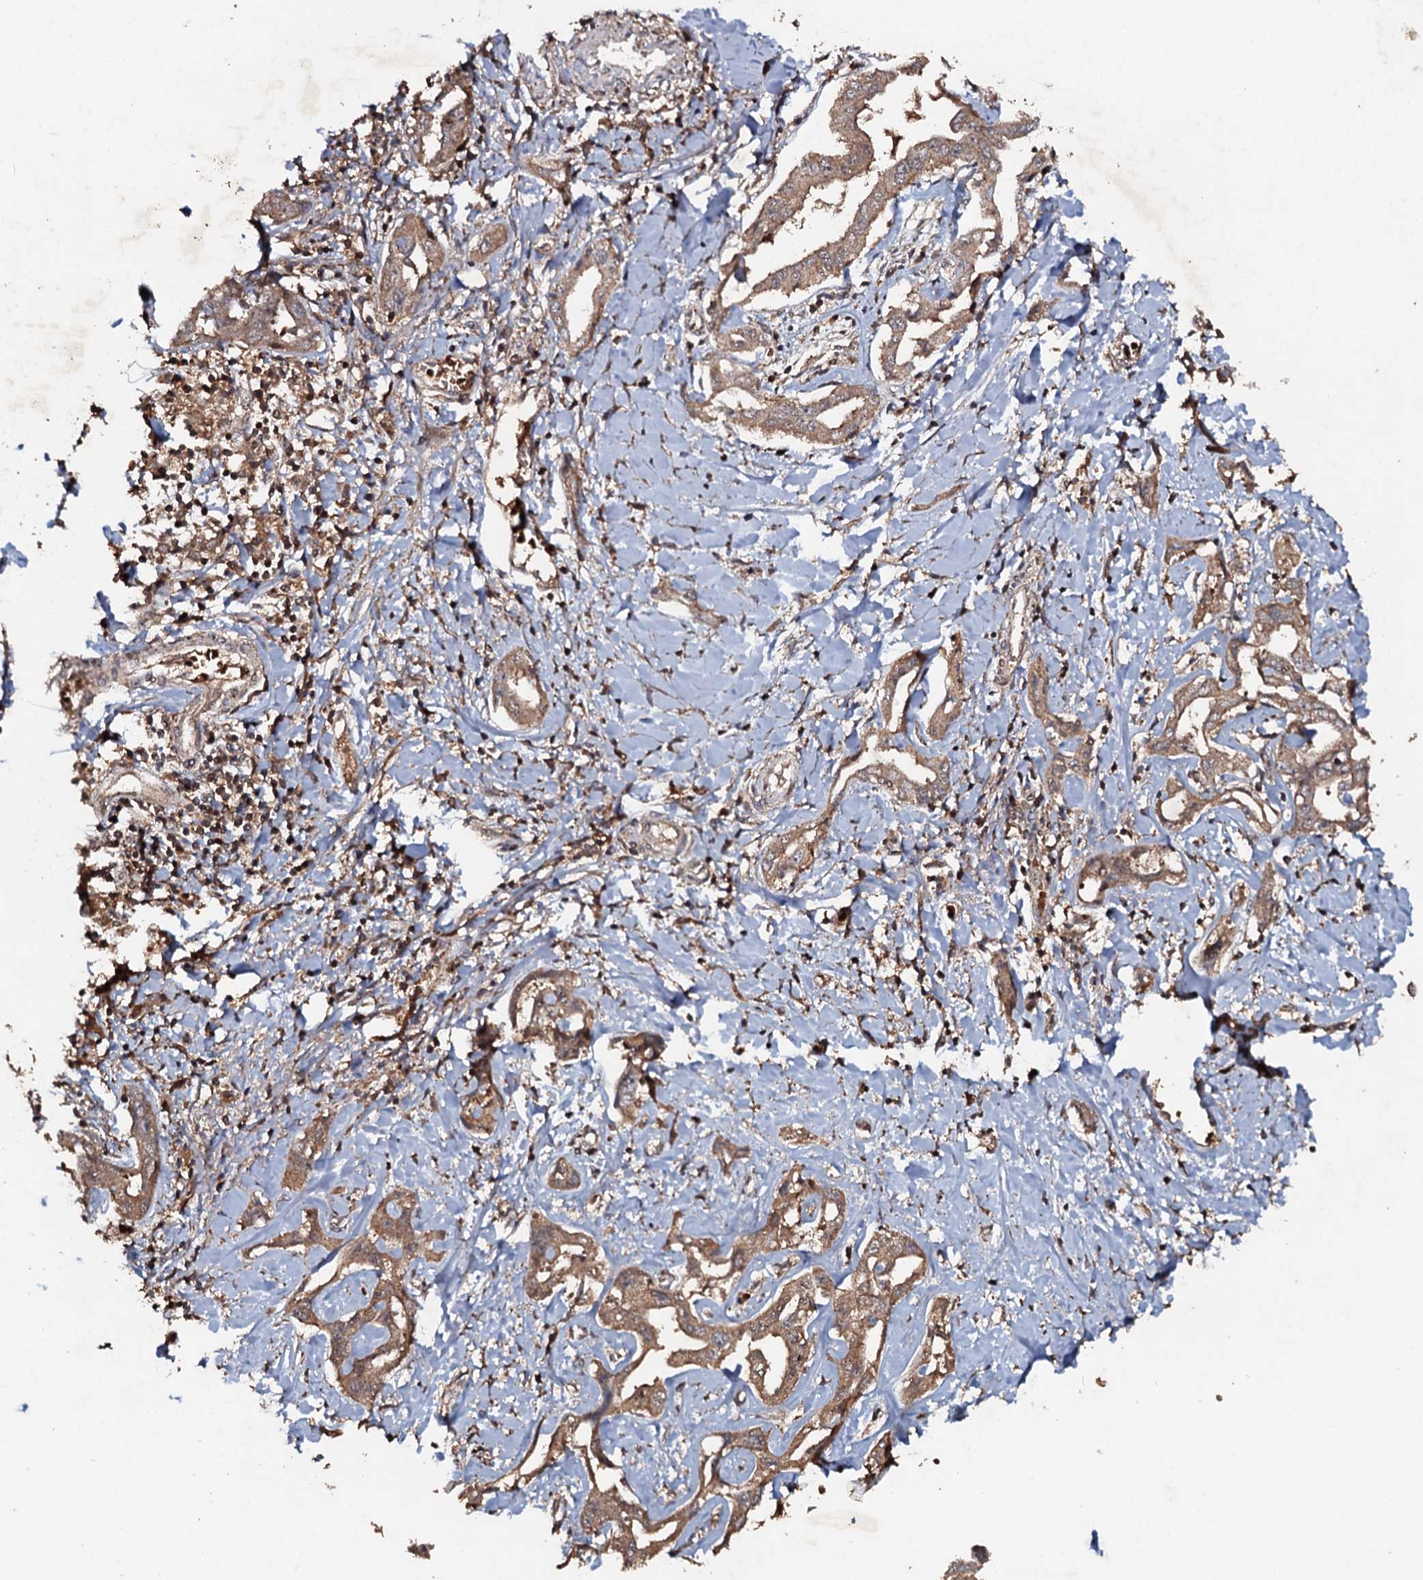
{"staining": {"intensity": "moderate", "quantity": ">75%", "location": "cytoplasmic/membranous"}, "tissue": "liver cancer", "cell_type": "Tumor cells", "image_type": "cancer", "snomed": [{"axis": "morphology", "description": "Cholangiocarcinoma"}, {"axis": "topography", "description": "Liver"}], "caption": "The immunohistochemical stain highlights moderate cytoplasmic/membranous positivity in tumor cells of cholangiocarcinoma (liver) tissue.", "gene": "ADGRG3", "patient": {"sex": "male", "age": 59}}